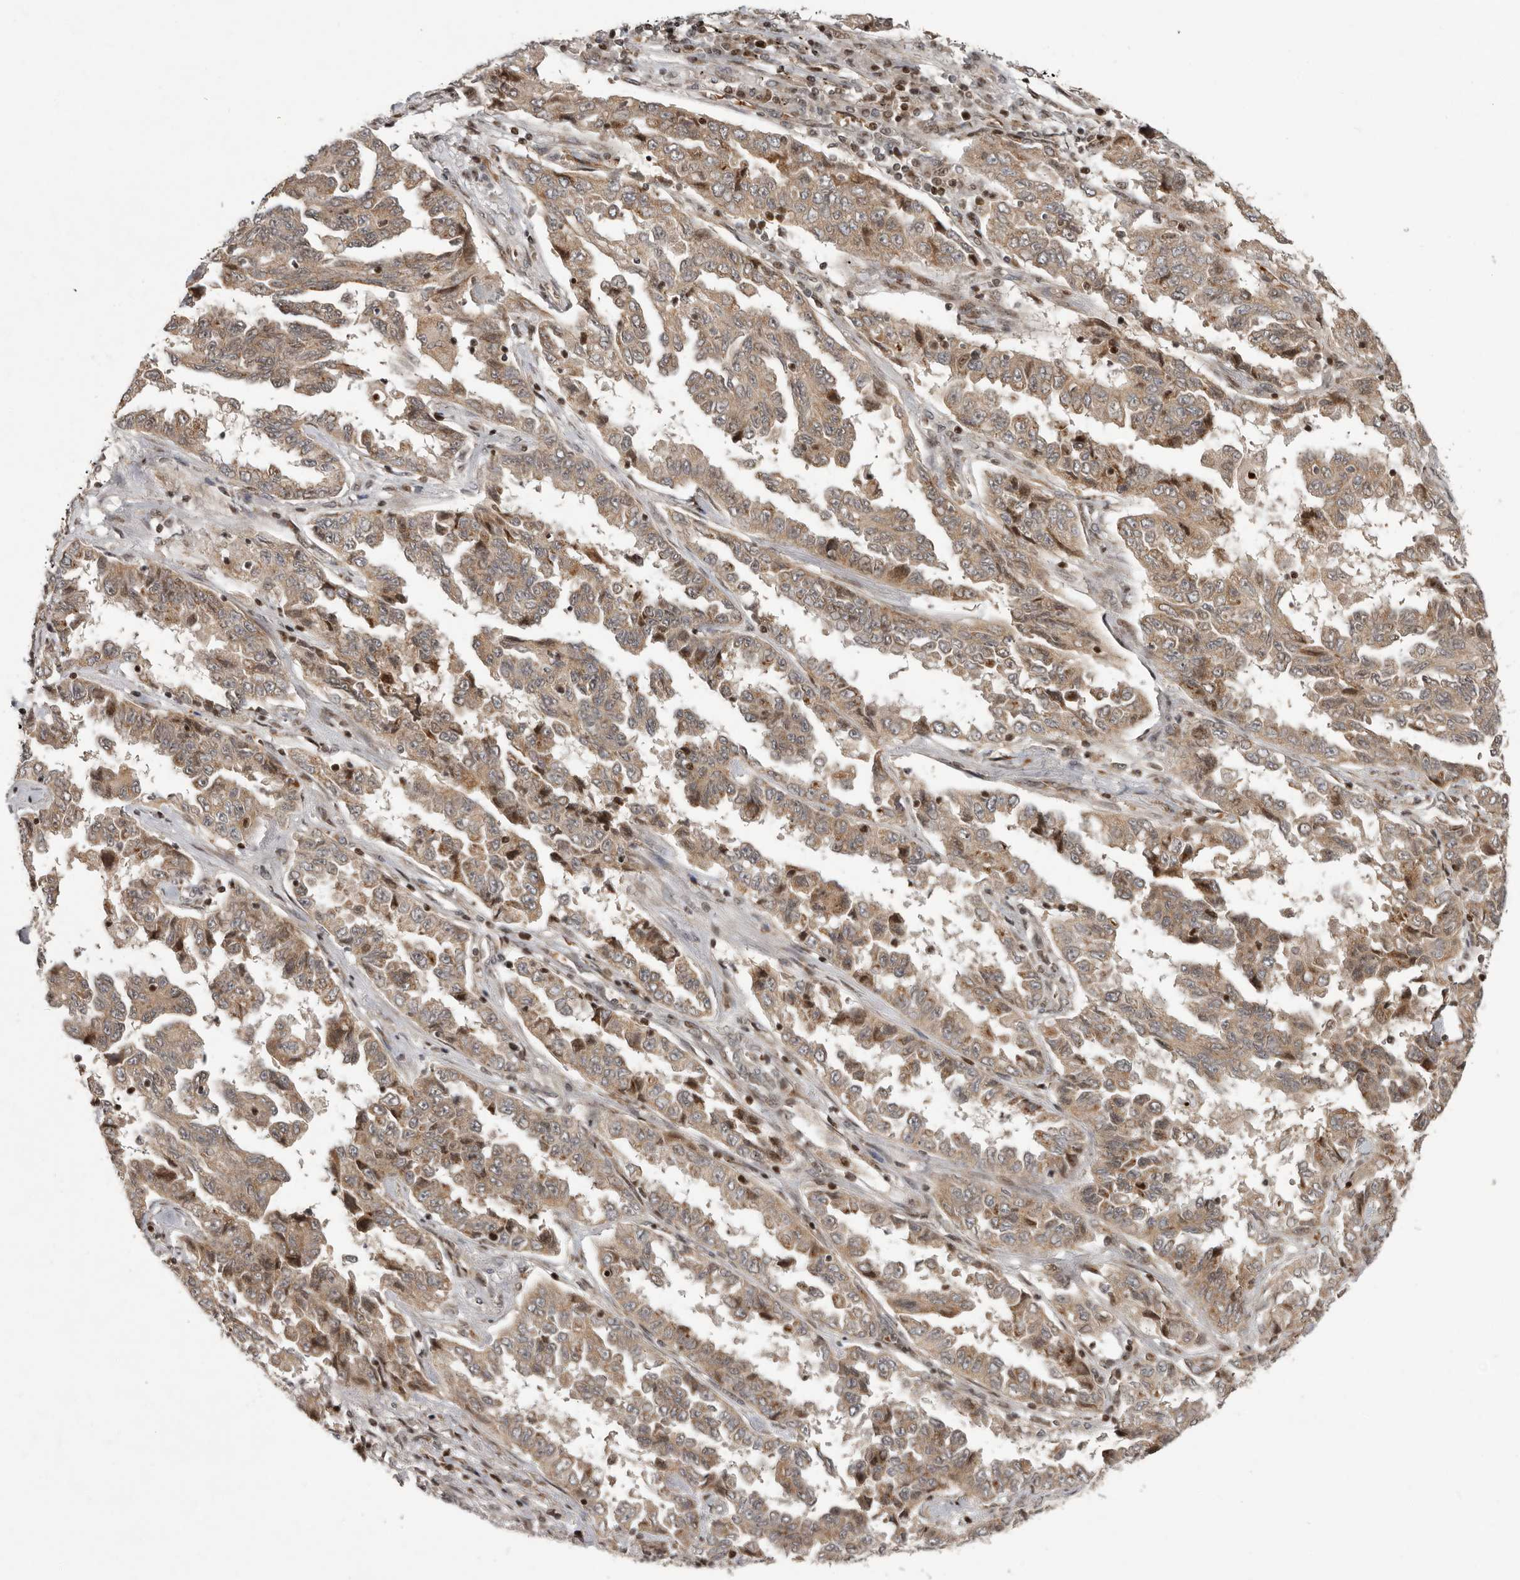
{"staining": {"intensity": "moderate", "quantity": ">75%", "location": "cytoplasmic/membranous,nuclear"}, "tissue": "lung cancer", "cell_type": "Tumor cells", "image_type": "cancer", "snomed": [{"axis": "morphology", "description": "Adenocarcinoma, NOS"}, {"axis": "topography", "description": "Lung"}], "caption": "A brown stain highlights moderate cytoplasmic/membranous and nuclear expression of a protein in adenocarcinoma (lung) tumor cells.", "gene": "RABIF", "patient": {"sex": "female", "age": 51}}